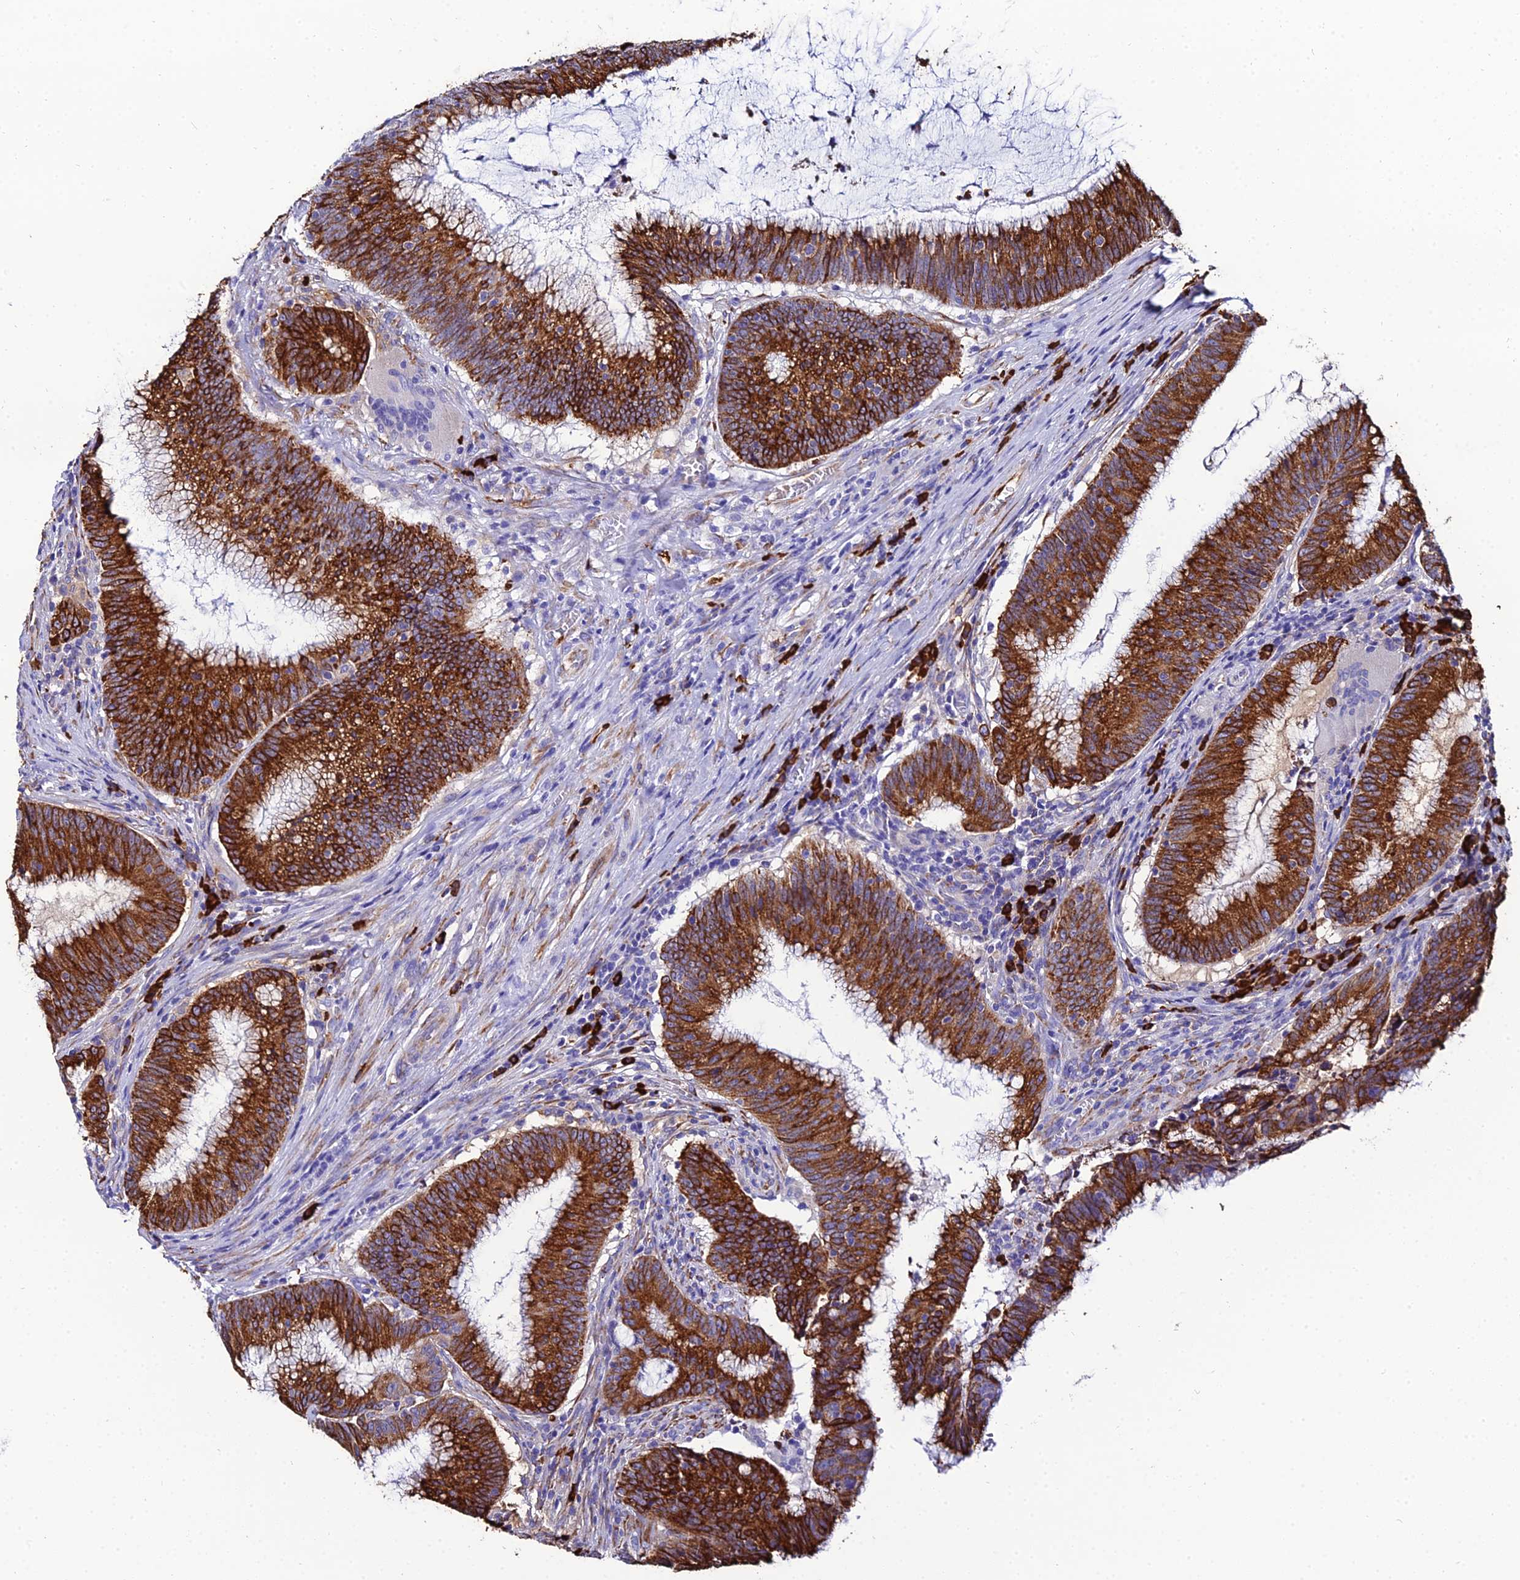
{"staining": {"intensity": "strong", "quantity": ">75%", "location": "cytoplasmic/membranous"}, "tissue": "colorectal cancer", "cell_type": "Tumor cells", "image_type": "cancer", "snomed": [{"axis": "morphology", "description": "Adenocarcinoma, NOS"}, {"axis": "topography", "description": "Rectum"}], "caption": "Adenocarcinoma (colorectal) stained for a protein (brown) shows strong cytoplasmic/membranous positive expression in approximately >75% of tumor cells.", "gene": "TXNDC5", "patient": {"sex": "female", "age": 77}}